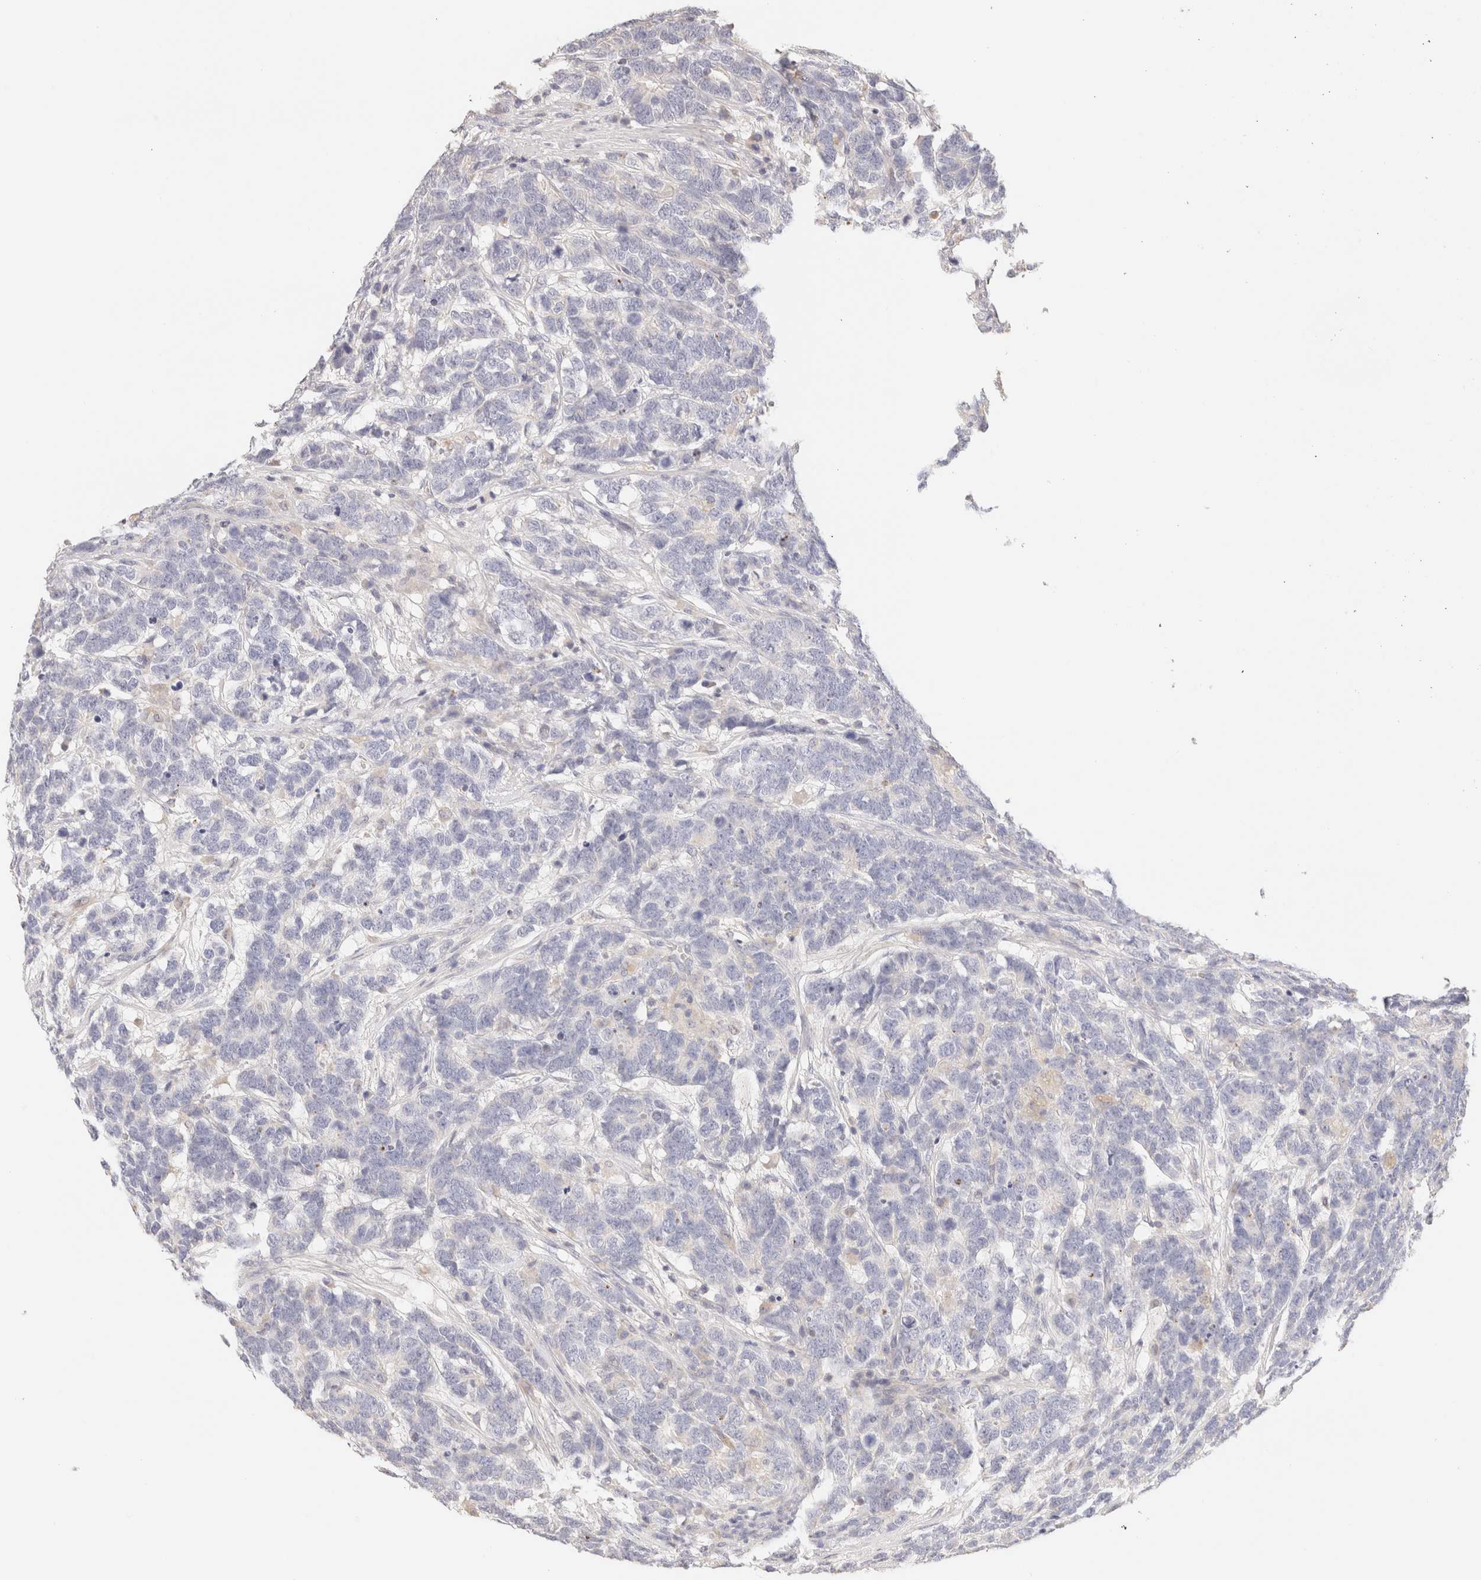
{"staining": {"intensity": "negative", "quantity": "none", "location": "none"}, "tissue": "testis cancer", "cell_type": "Tumor cells", "image_type": "cancer", "snomed": [{"axis": "morphology", "description": "Carcinoma, Embryonal, NOS"}, {"axis": "topography", "description": "Testis"}], "caption": "Immunohistochemistry (IHC) photomicrograph of neoplastic tissue: human testis cancer (embryonal carcinoma) stained with DAB displays no significant protein positivity in tumor cells.", "gene": "SCGB2A2", "patient": {"sex": "male", "age": 26}}